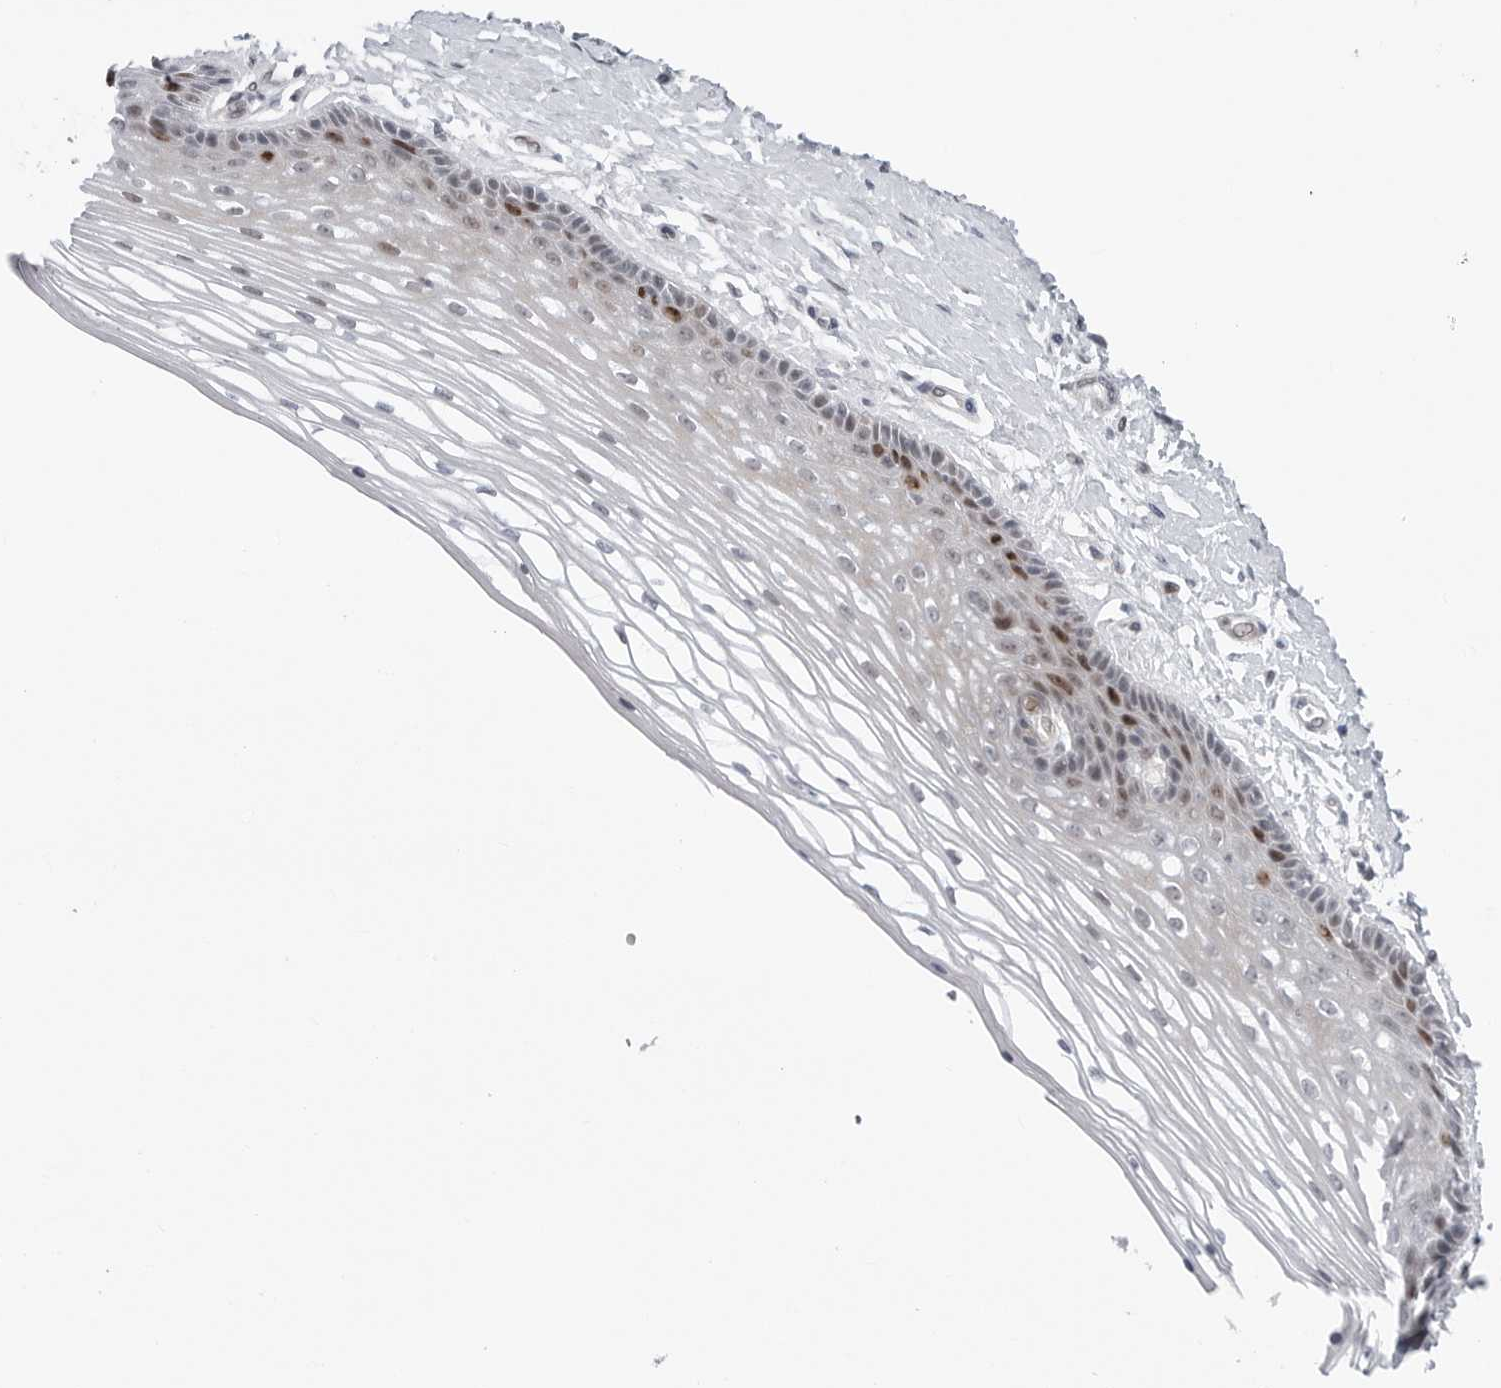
{"staining": {"intensity": "moderate", "quantity": "<25%", "location": "cytoplasmic/membranous,nuclear"}, "tissue": "vagina", "cell_type": "Squamous epithelial cells", "image_type": "normal", "snomed": [{"axis": "morphology", "description": "Normal tissue, NOS"}, {"axis": "topography", "description": "Vagina"}], "caption": "This micrograph reveals IHC staining of benign vagina, with low moderate cytoplasmic/membranous,nuclear staining in about <25% of squamous epithelial cells.", "gene": "FAM135B", "patient": {"sex": "female", "age": 46}}